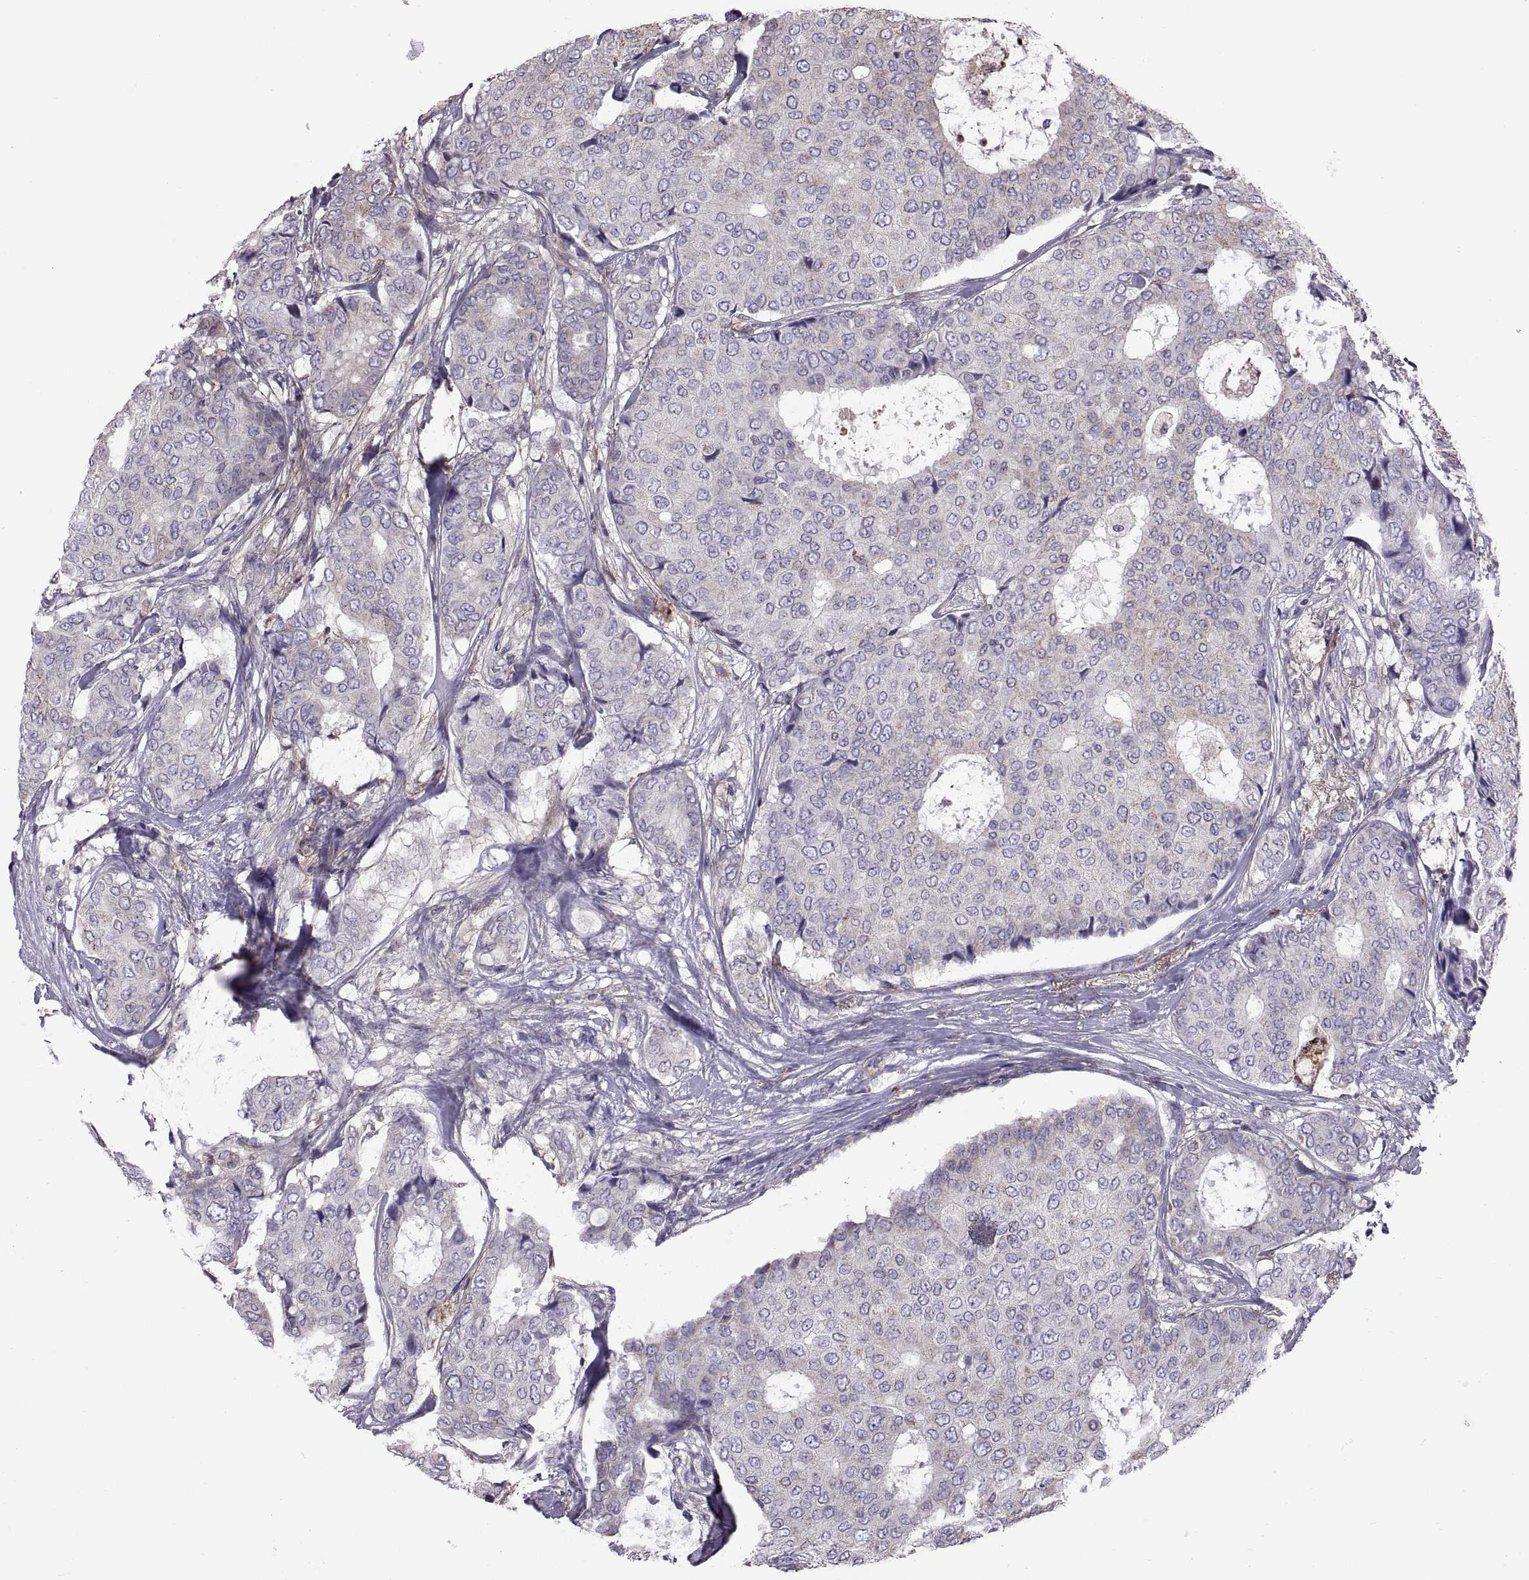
{"staining": {"intensity": "weak", "quantity": "<25%", "location": "cytoplasmic/membranous"}, "tissue": "breast cancer", "cell_type": "Tumor cells", "image_type": "cancer", "snomed": [{"axis": "morphology", "description": "Duct carcinoma"}, {"axis": "topography", "description": "Breast"}], "caption": "The immunohistochemistry (IHC) photomicrograph has no significant staining in tumor cells of breast cancer tissue.", "gene": "EMILIN2", "patient": {"sex": "female", "age": 75}}